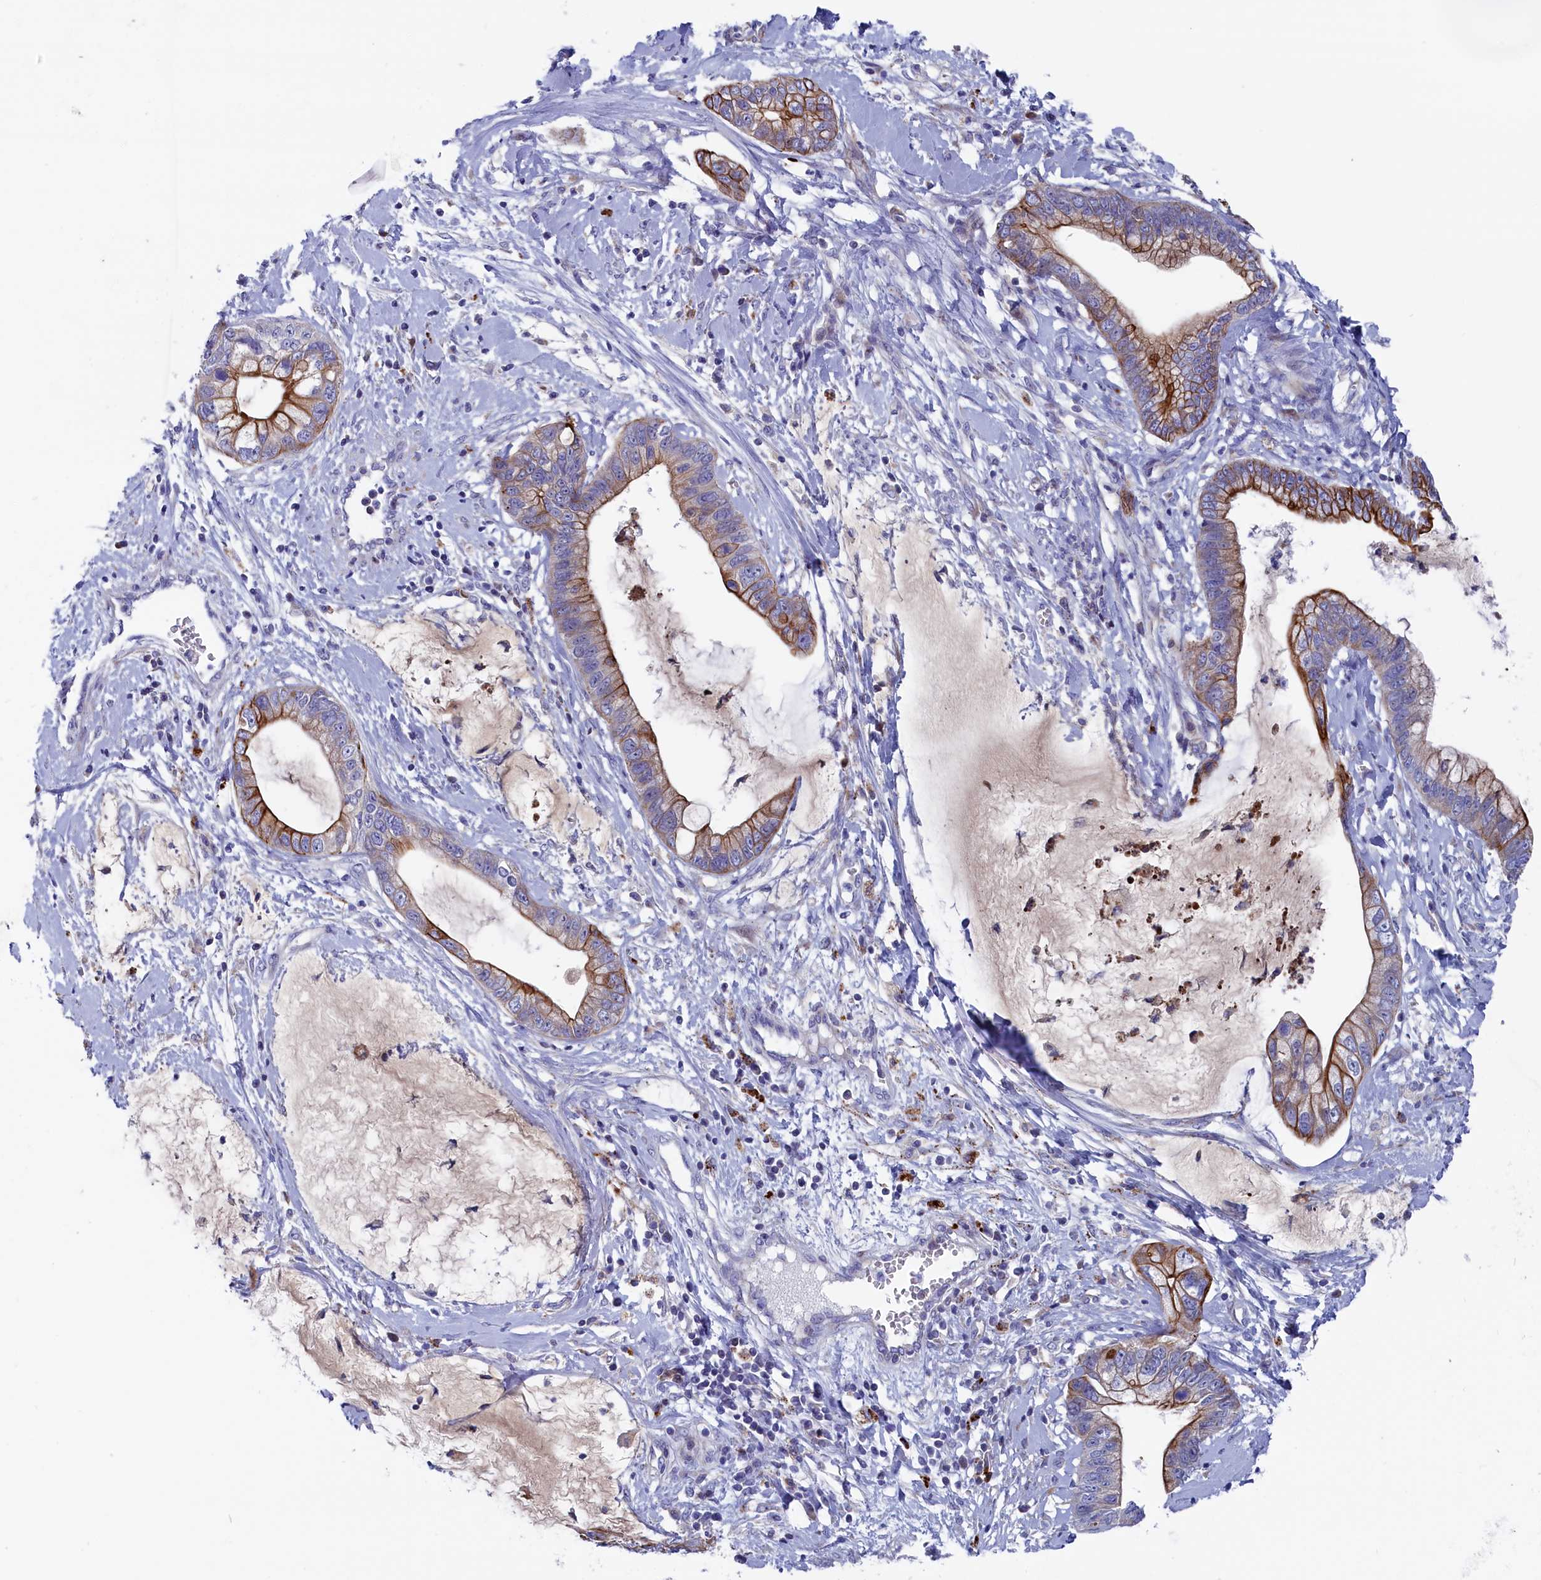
{"staining": {"intensity": "strong", "quantity": ">75%", "location": "cytoplasmic/membranous"}, "tissue": "cervical cancer", "cell_type": "Tumor cells", "image_type": "cancer", "snomed": [{"axis": "morphology", "description": "Adenocarcinoma, NOS"}, {"axis": "topography", "description": "Cervix"}], "caption": "Immunohistochemical staining of human adenocarcinoma (cervical) exhibits high levels of strong cytoplasmic/membranous expression in approximately >75% of tumor cells. (DAB (3,3'-diaminobenzidine) = brown stain, brightfield microscopy at high magnification).", "gene": "NUDT7", "patient": {"sex": "female", "age": 44}}